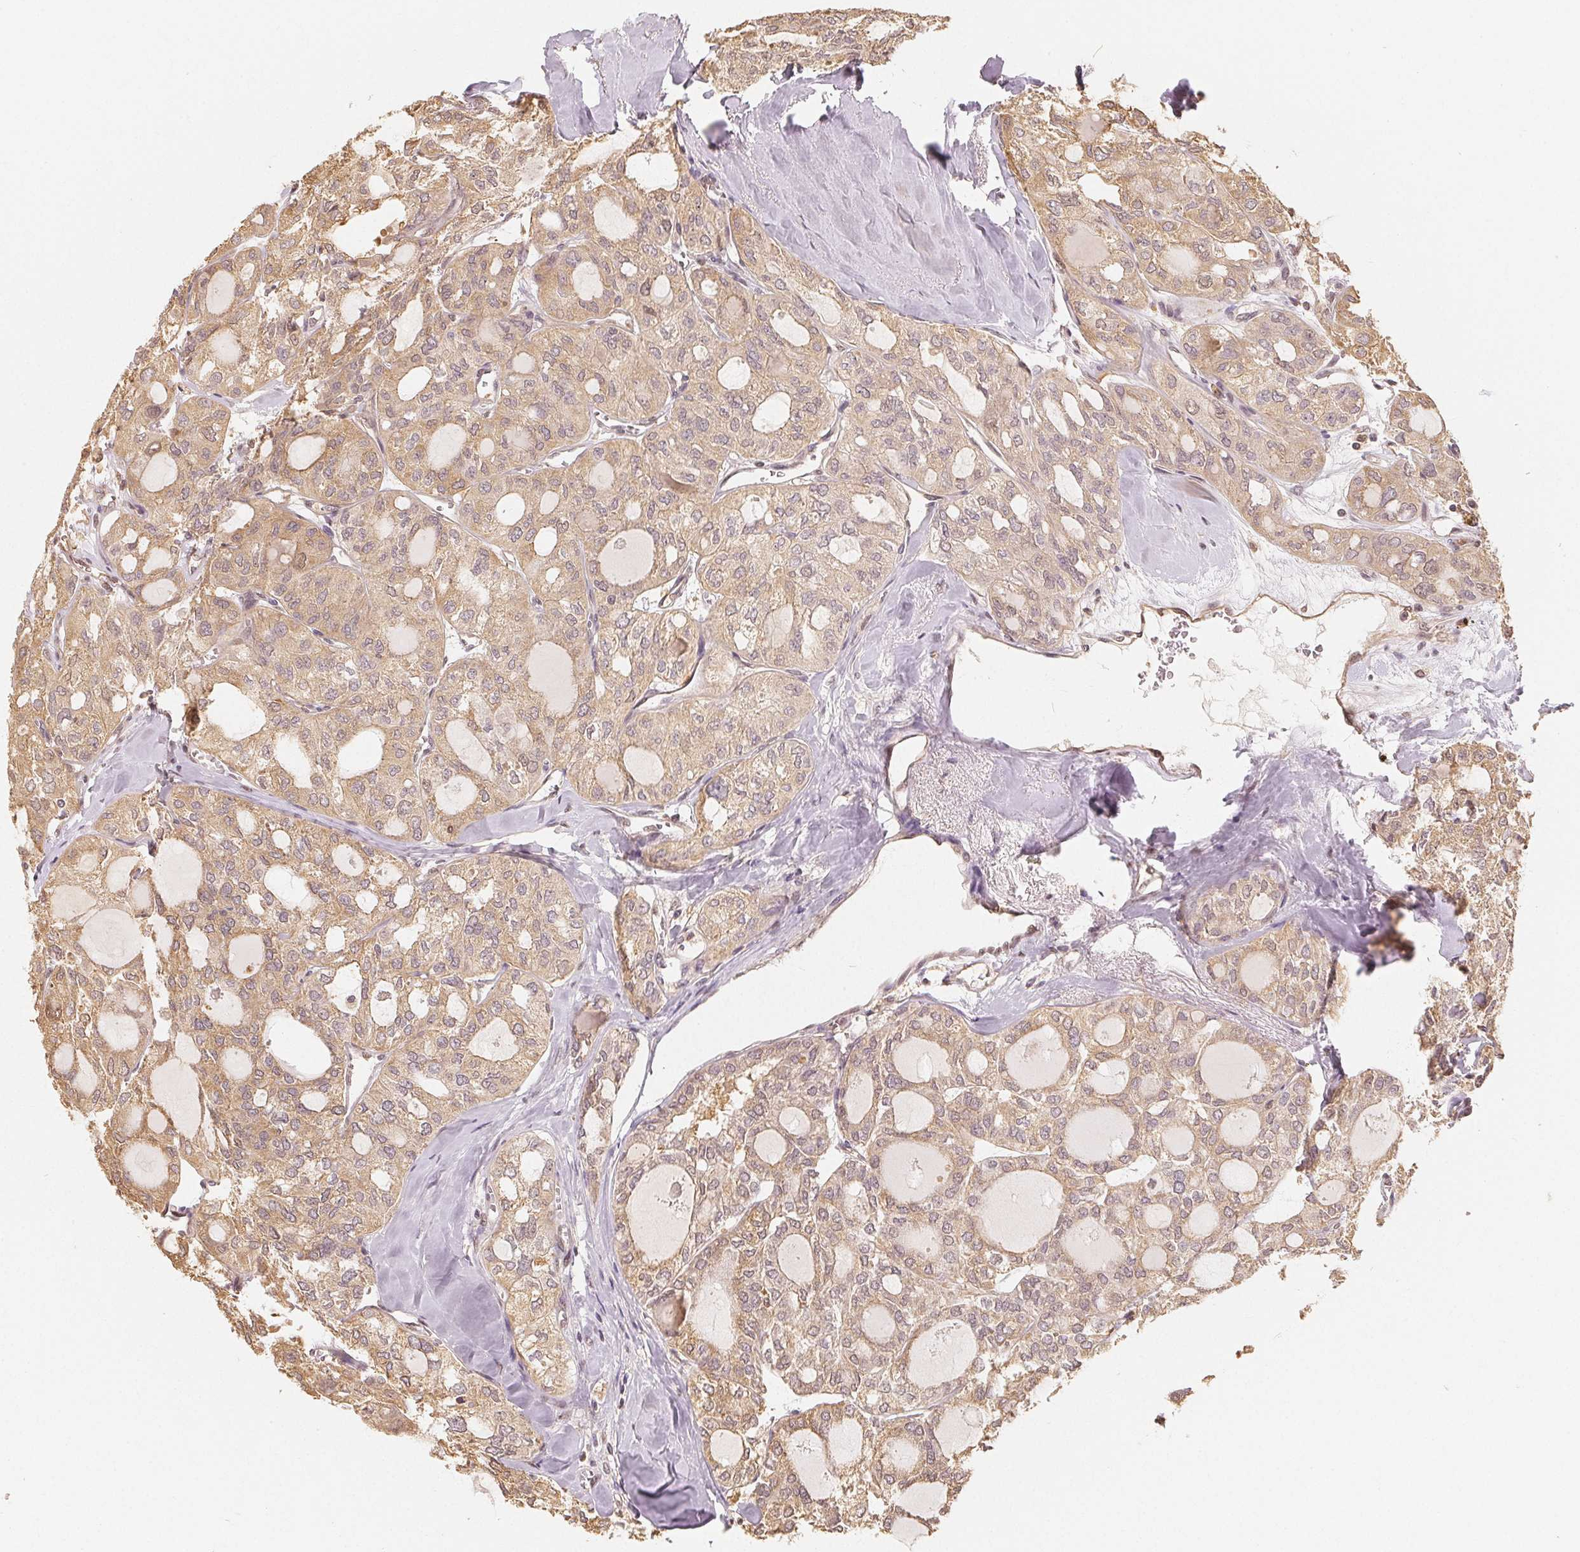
{"staining": {"intensity": "weak", "quantity": ">75%", "location": "cytoplasmic/membranous,nuclear"}, "tissue": "thyroid cancer", "cell_type": "Tumor cells", "image_type": "cancer", "snomed": [{"axis": "morphology", "description": "Follicular adenoma carcinoma, NOS"}, {"axis": "topography", "description": "Thyroid gland"}], "caption": "Human follicular adenoma carcinoma (thyroid) stained with a protein marker reveals weak staining in tumor cells.", "gene": "GUSB", "patient": {"sex": "male", "age": 75}}